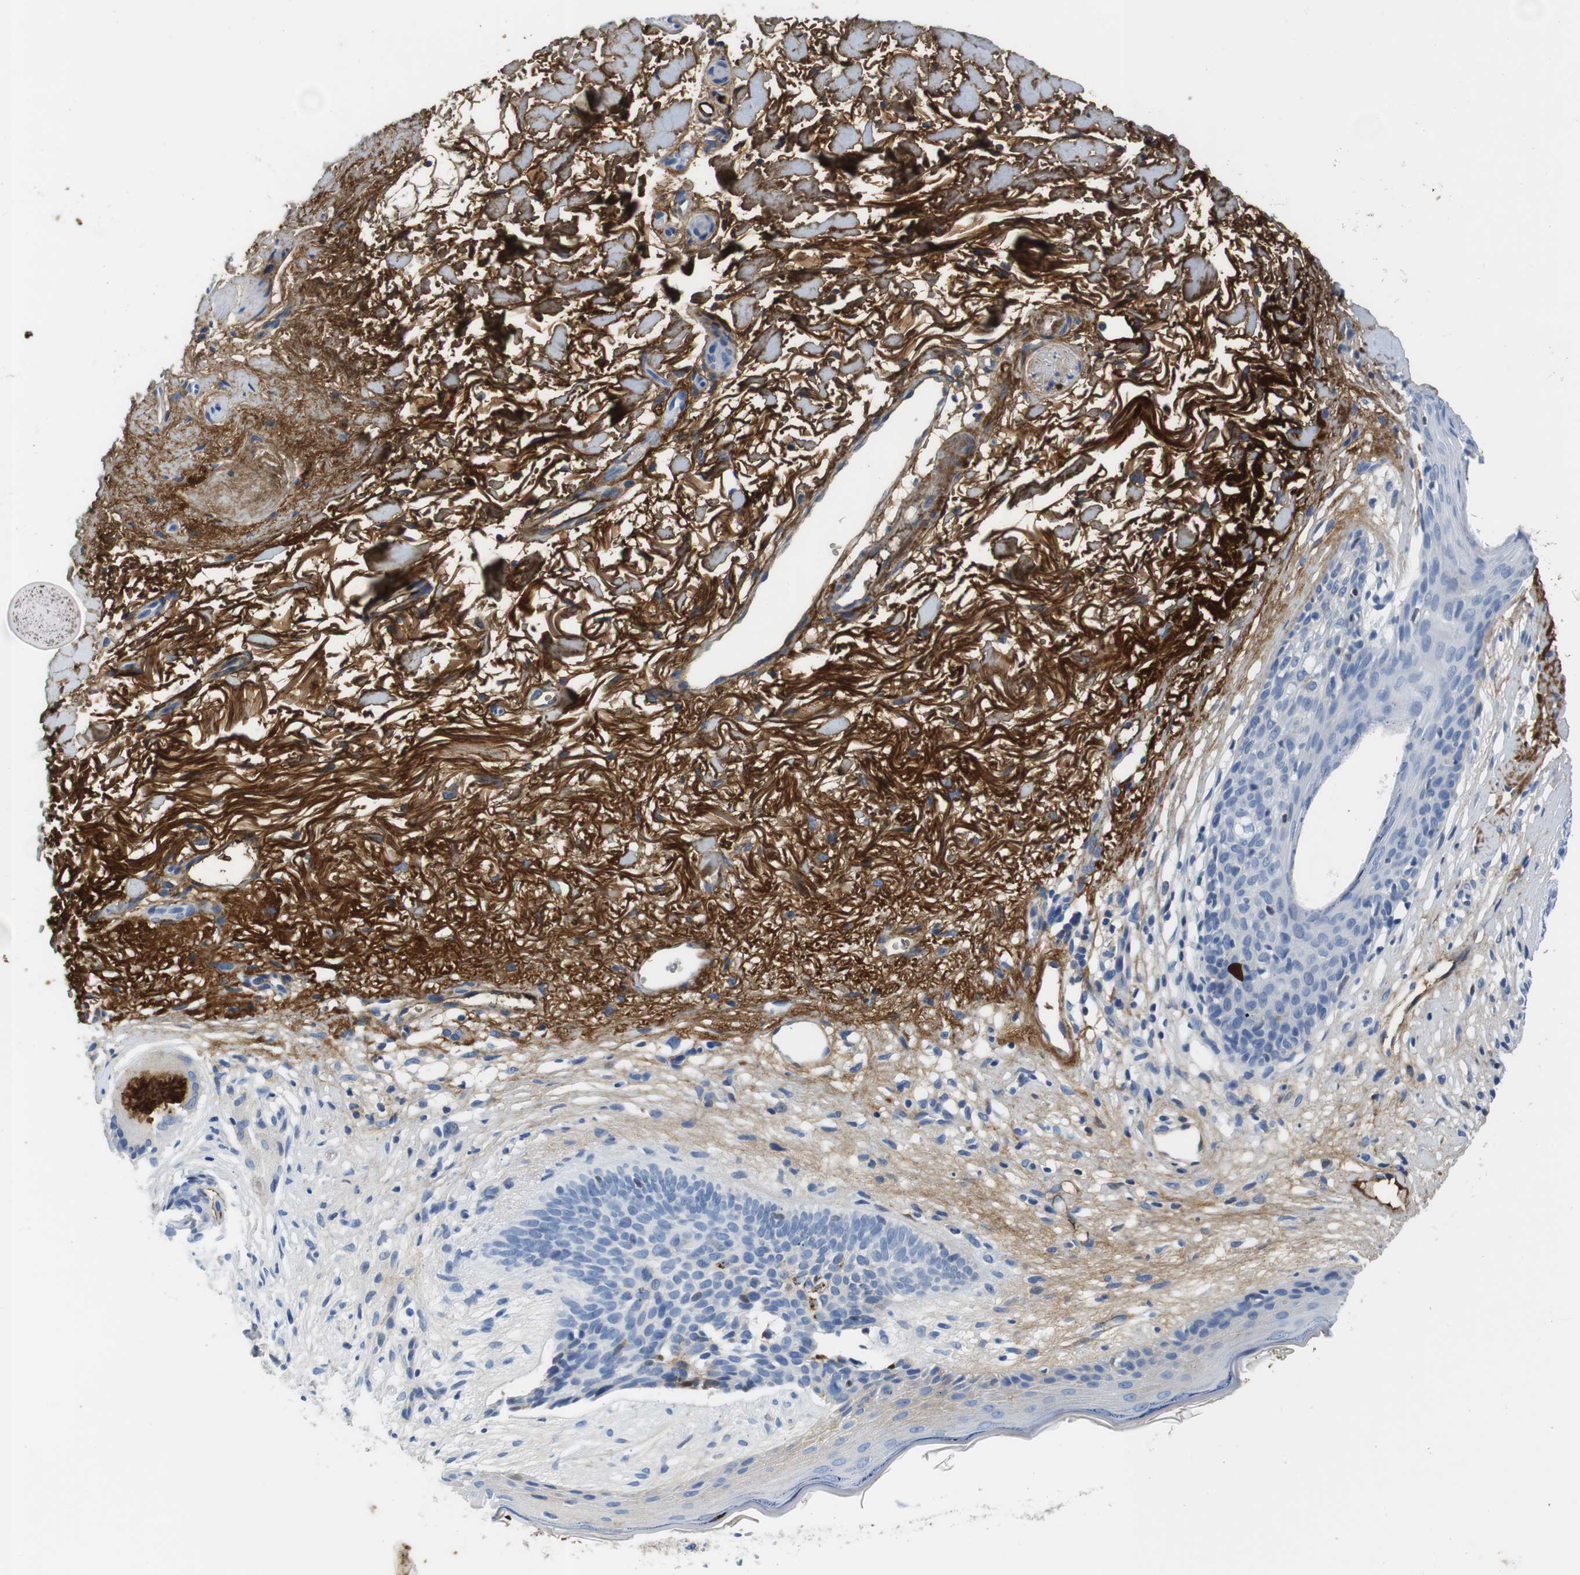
{"staining": {"intensity": "negative", "quantity": "none", "location": "none"}, "tissue": "skin cancer", "cell_type": "Tumor cells", "image_type": "cancer", "snomed": [{"axis": "morphology", "description": "Normal tissue, NOS"}, {"axis": "morphology", "description": "Basal cell carcinoma"}, {"axis": "topography", "description": "Skin"}], "caption": "IHC histopathology image of skin cancer stained for a protein (brown), which demonstrates no positivity in tumor cells.", "gene": "IGKC", "patient": {"sex": "female", "age": 70}}